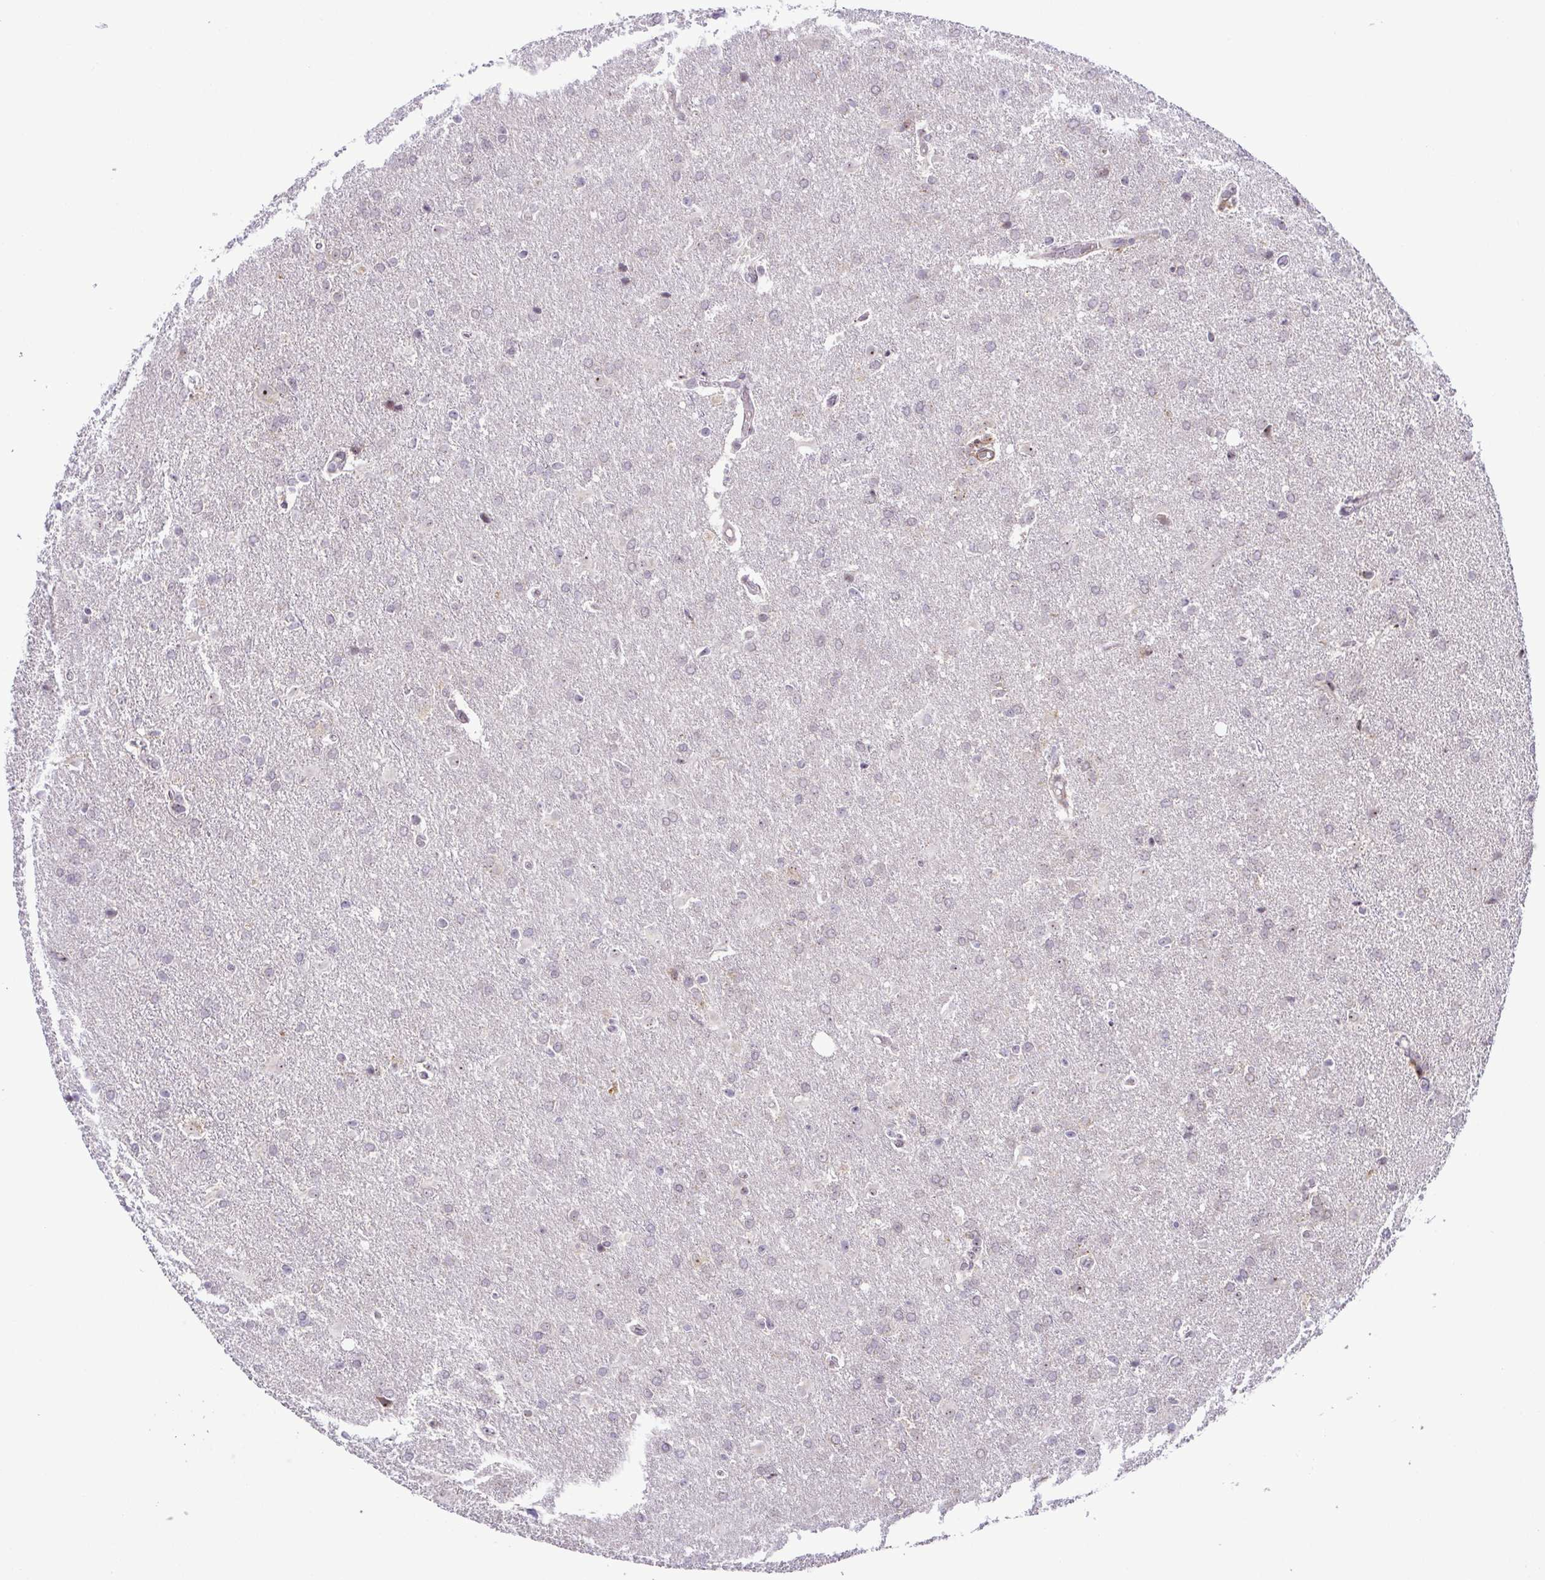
{"staining": {"intensity": "weak", "quantity": "<25%", "location": "nuclear"}, "tissue": "glioma", "cell_type": "Tumor cells", "image_type": "cancer", "snomed": [{"axis": "morphology", "description": "Glioma, malignant, High grade"}, {"axis": "topography", "description": "Brain"}], "caption": "Immunohistochemistry of high-grade glioma (malignant) exhibits no positivity in tumor cells.", "gene": "RSL24D1", "patient": {"sex": "male", "age": 68}}